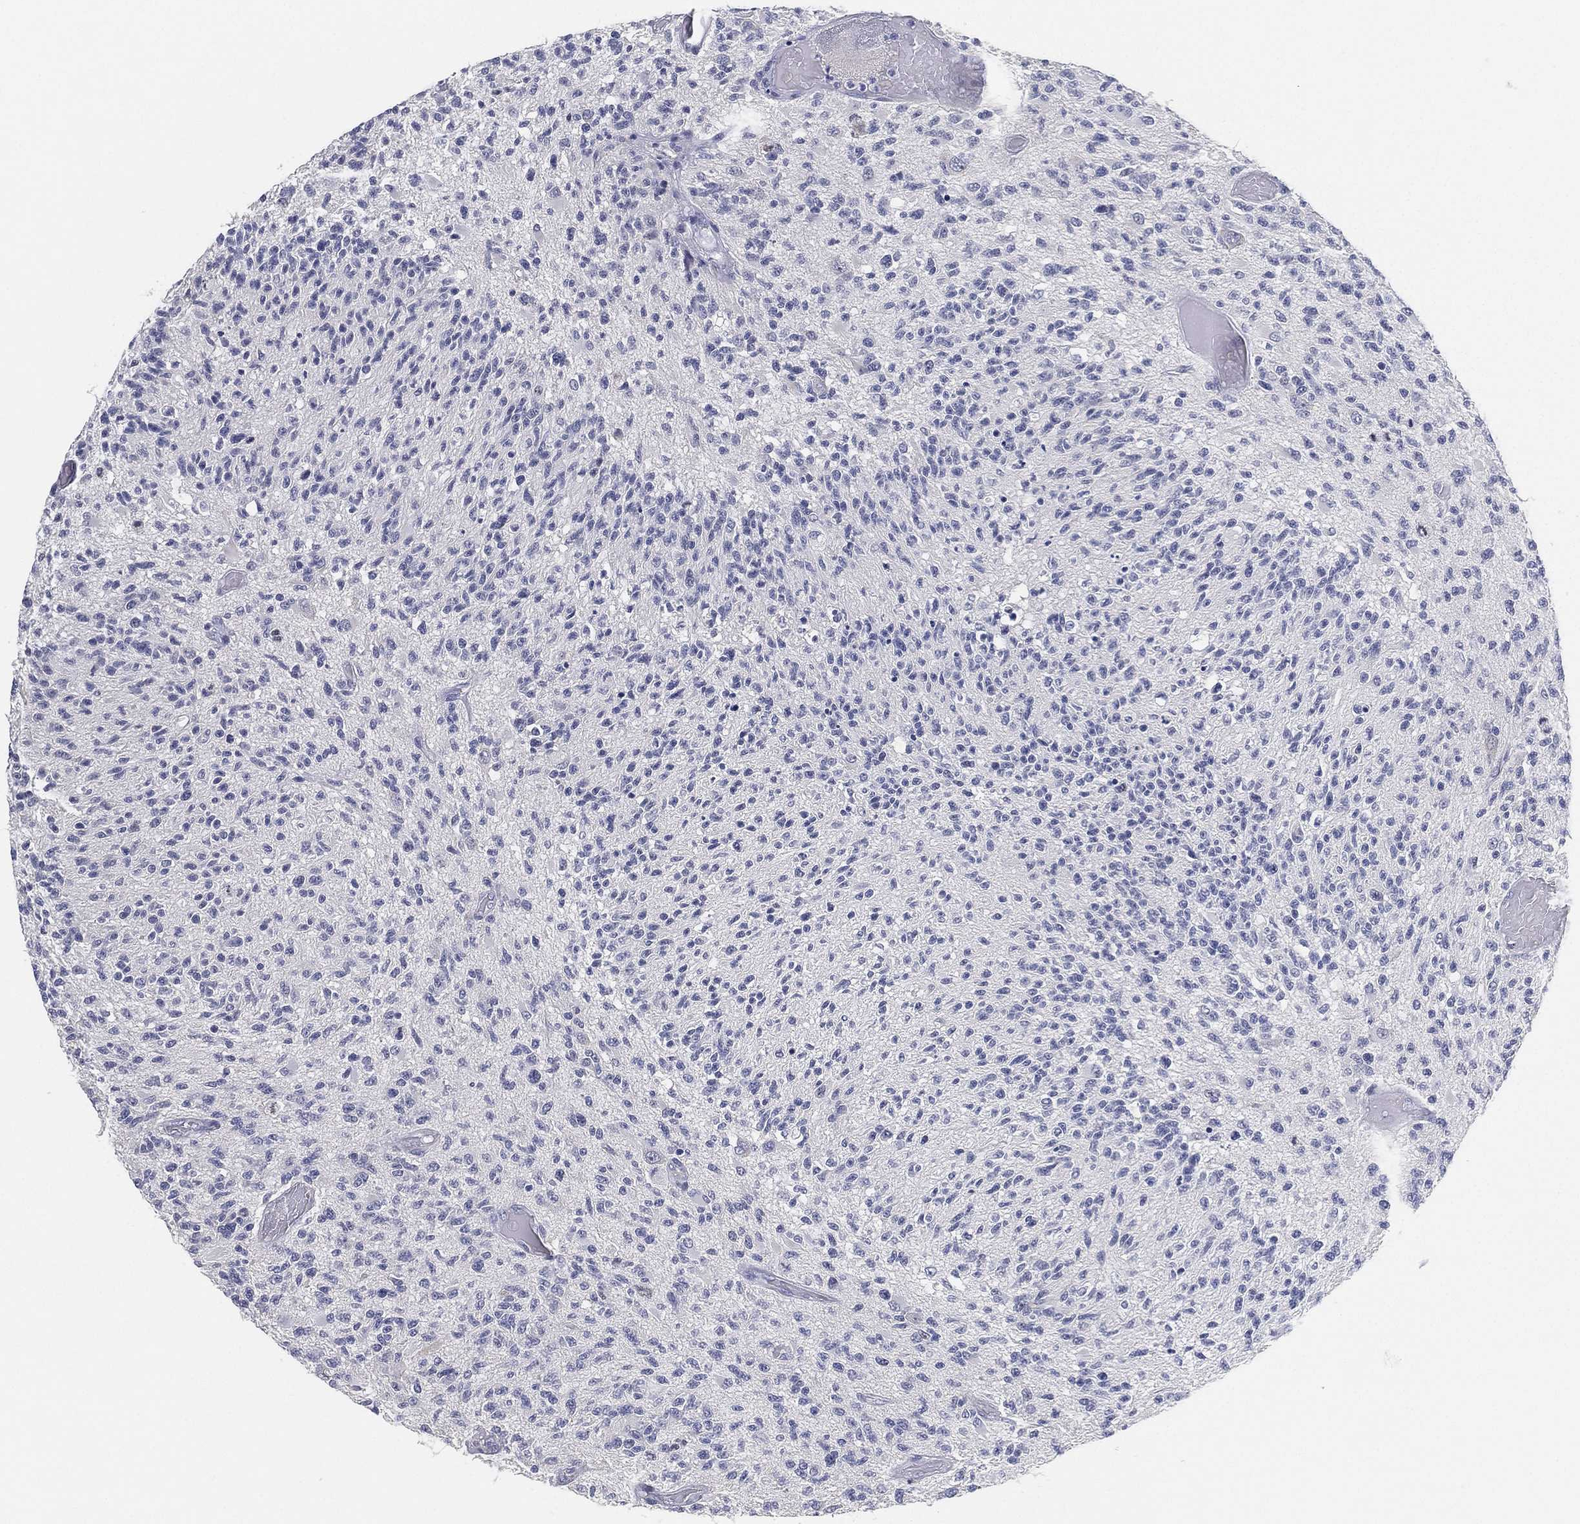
{"staining": {"intensity": "negative", "quantity": "none", "location": "none"}, "tissue": "glioma", "cell_type": "Tumor cells", "image_type": "cancer", "snomed": [{"axis": "morphology", "description": "Glioma, malignant, High grade"}, {"axis": "topography", "description": "Brain"}], "caption": "Malignant high-grade glioma was stained to show a protein in brown. There is no significant positivity in tumor cells.", "gene": "FAM187B", "patient": {"sex": "female", "age": 63}}